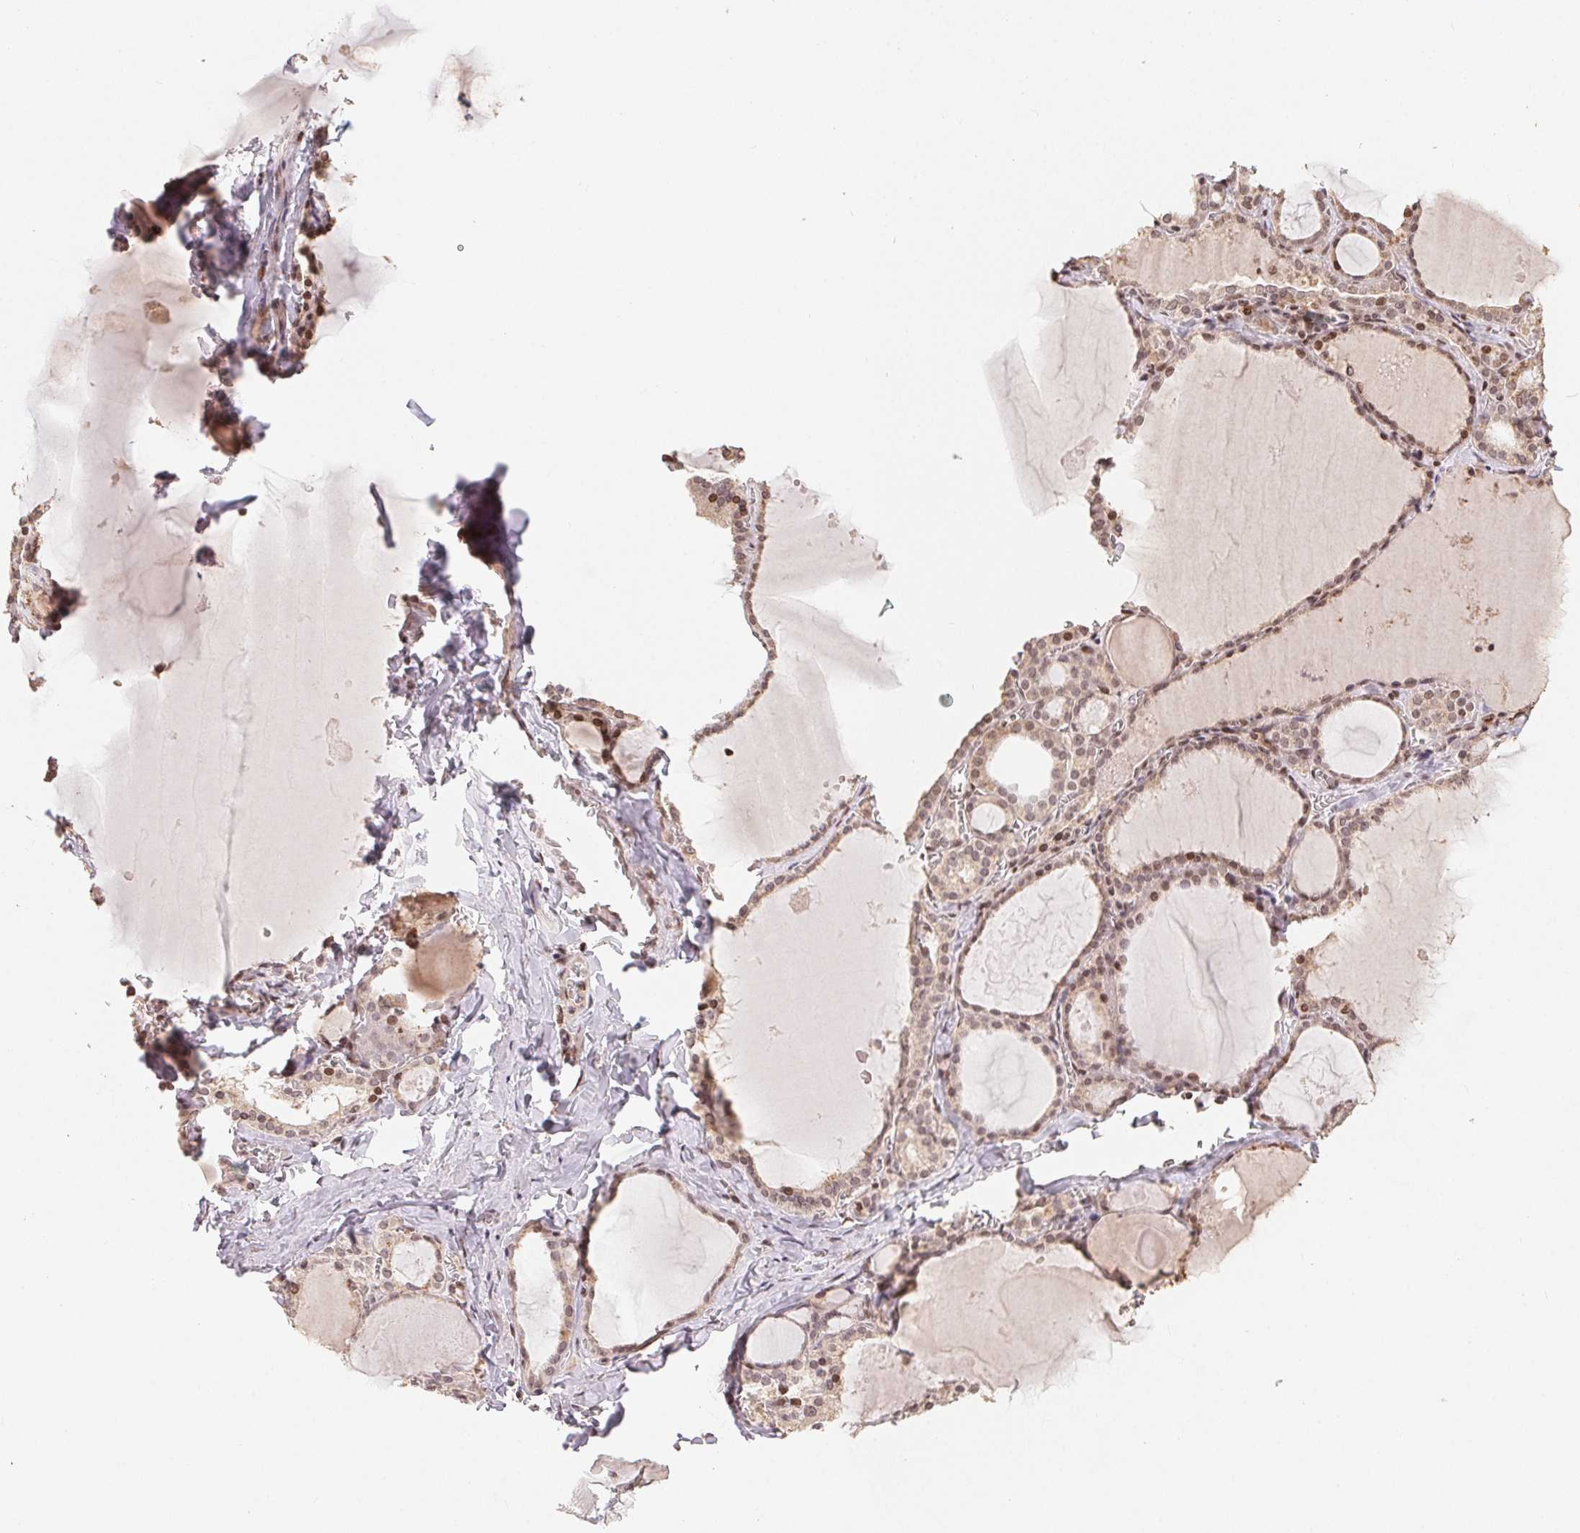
{"staining": {"intensity": "moderate", "quantity": ">75%", "location": "nuclear"}, "tissue": "thyroid gland", "cell_type": "Glandular cells", "image_type": "normal", "snomed": [{"axis": "morphology", "description": "Normal tissue, NOS"}, {"axis": "topography", "description": "Thyroid gland"}], "caption": "High-magnification brightfield microscopy of normal thyroid gland stained with DAB (brown) and counterstained with hematoxylin (blue). glandular cells exhibit moderate nuclear staining is seen in approximately>75% of cells. (DAB IHC with brightfield microscopy, high magnification).", "gene": "MAPKAPK2", "patient": {"sex": "male", "age": 56}}